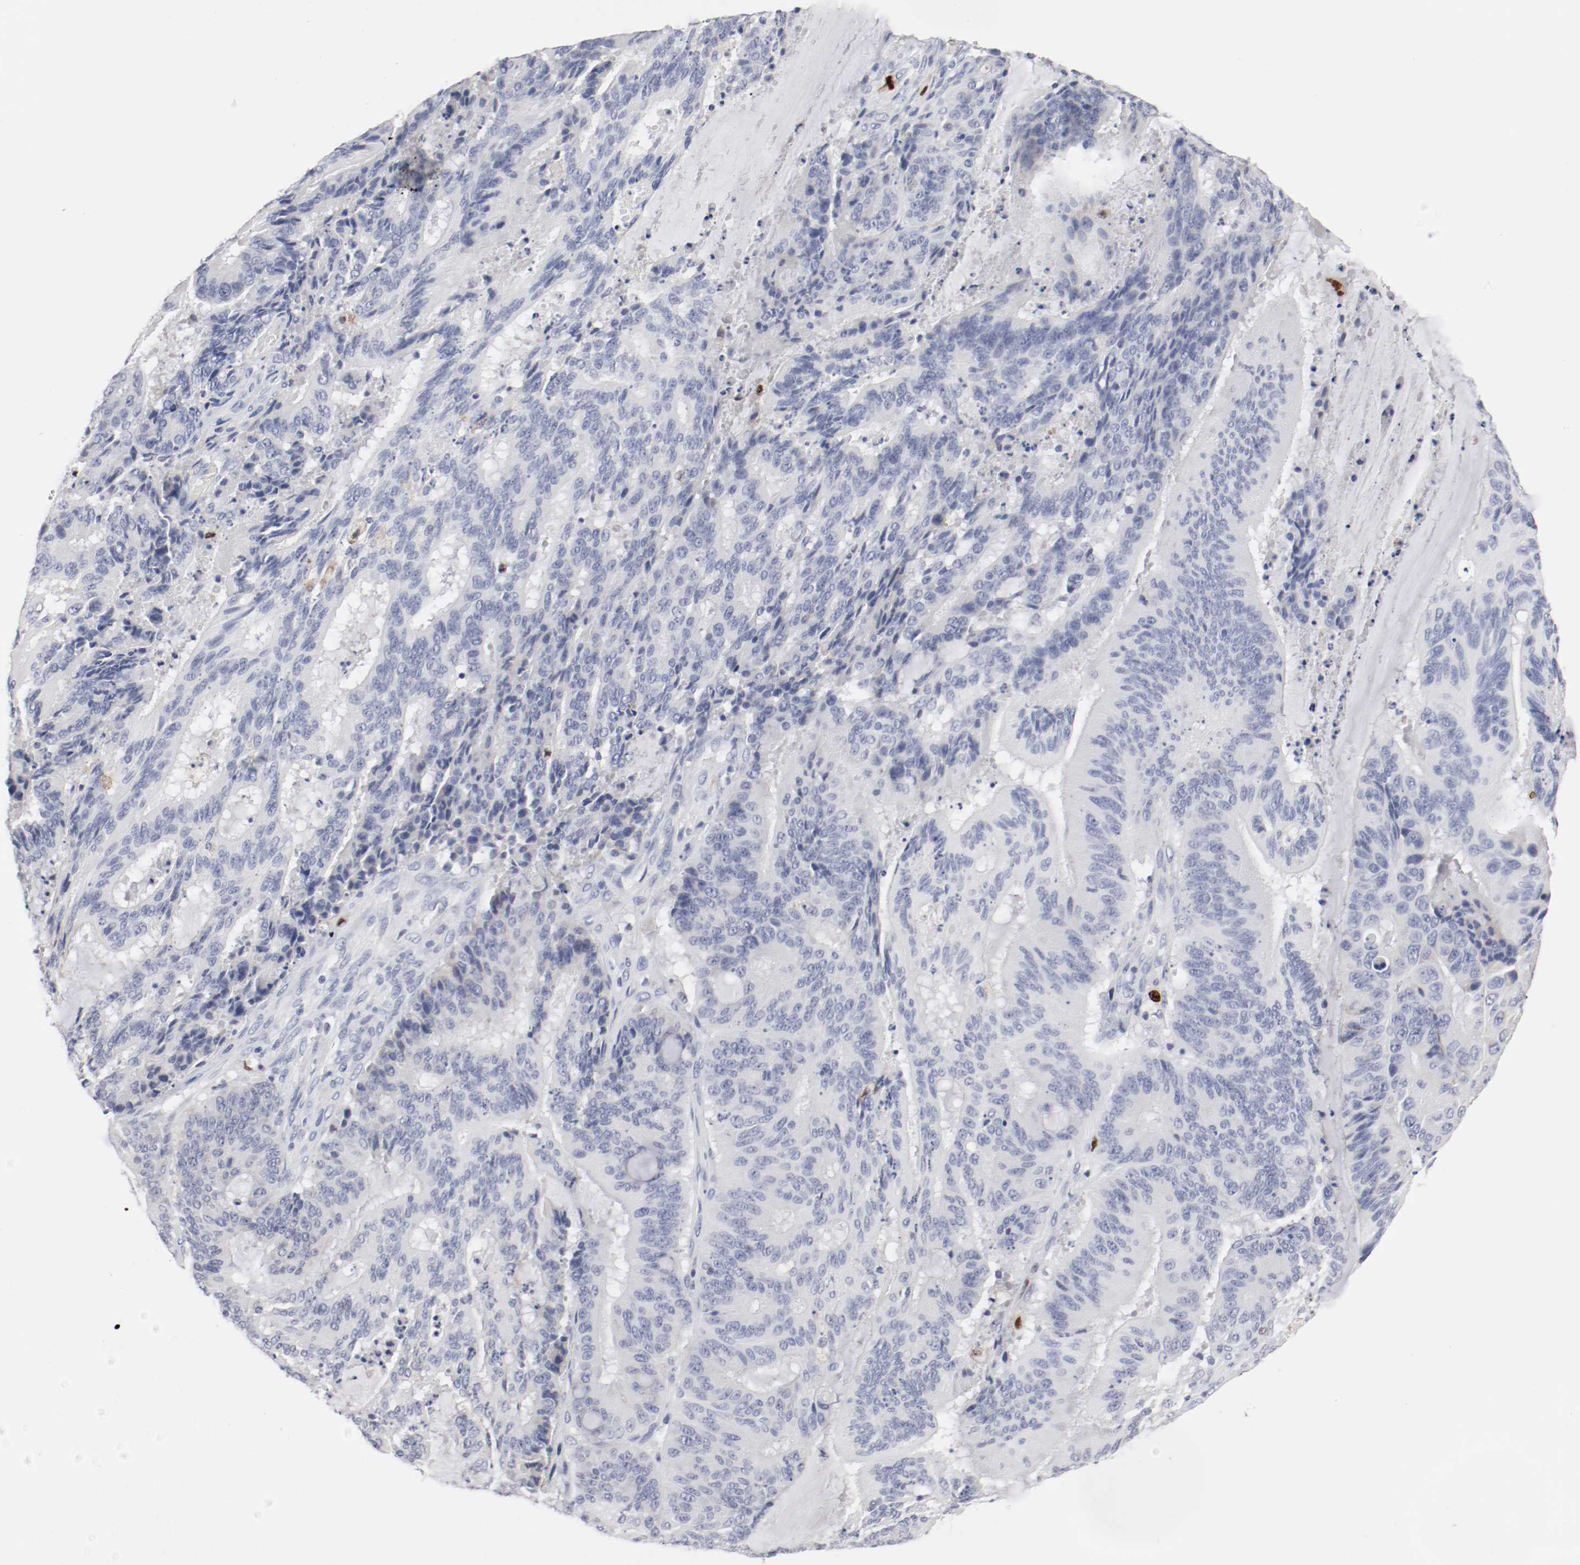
{"staining": {"intensity": "negative", "quantity": "none", "location": "none"}, "tissue": "liver cancer", "cell_type": "Tumor cells", "image_type": "cancer", "snomed": [{"axis": "morphology", "description": "Cholangiocarcinoma"}, {"axis": "topography", "description": "Liver"}], "caption": "The micrograph displays no significant positivity in tumor cells of cholangiocarcinoma (liver).", "gene": "ITGAX", "patient": {"sex": "female", "age": 73}}